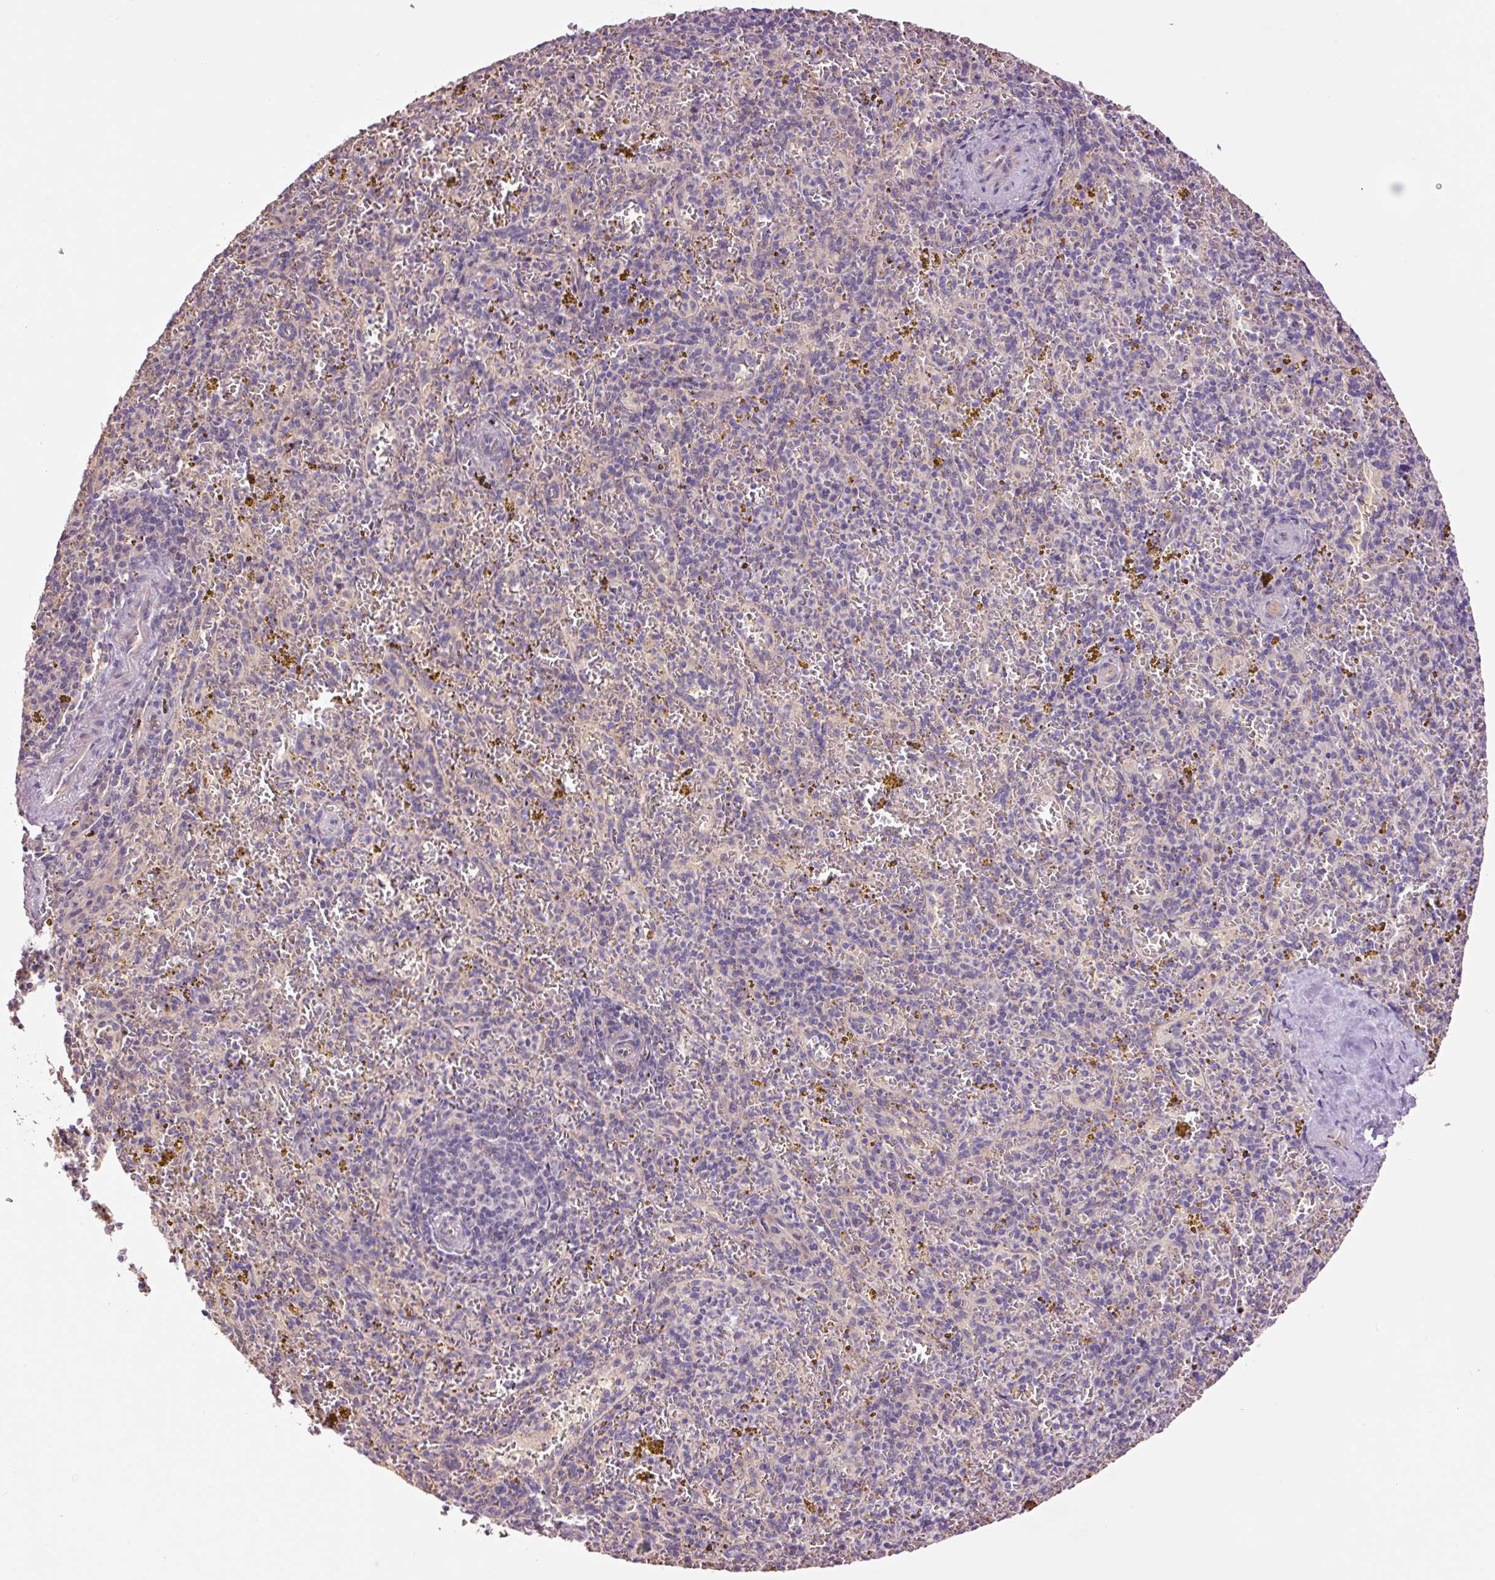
{"staining": {"intensity": "negative", "quantity": "none", "location": "none"}, "tissue": "spleen", "cell_type": "Cells in red pulp", "image_type": "normal", "snomed": [{"axis": "morphology", "description": "Normal tissue, NOS"}, {"axis": "topography", "description": "Spleen"}], "caption": "There is no significant staining in cells in red pulp of spleen. Nuclei are stained in blue.", "gene": "TMEM235", "patient": {"sex": "male", "age": 57}}